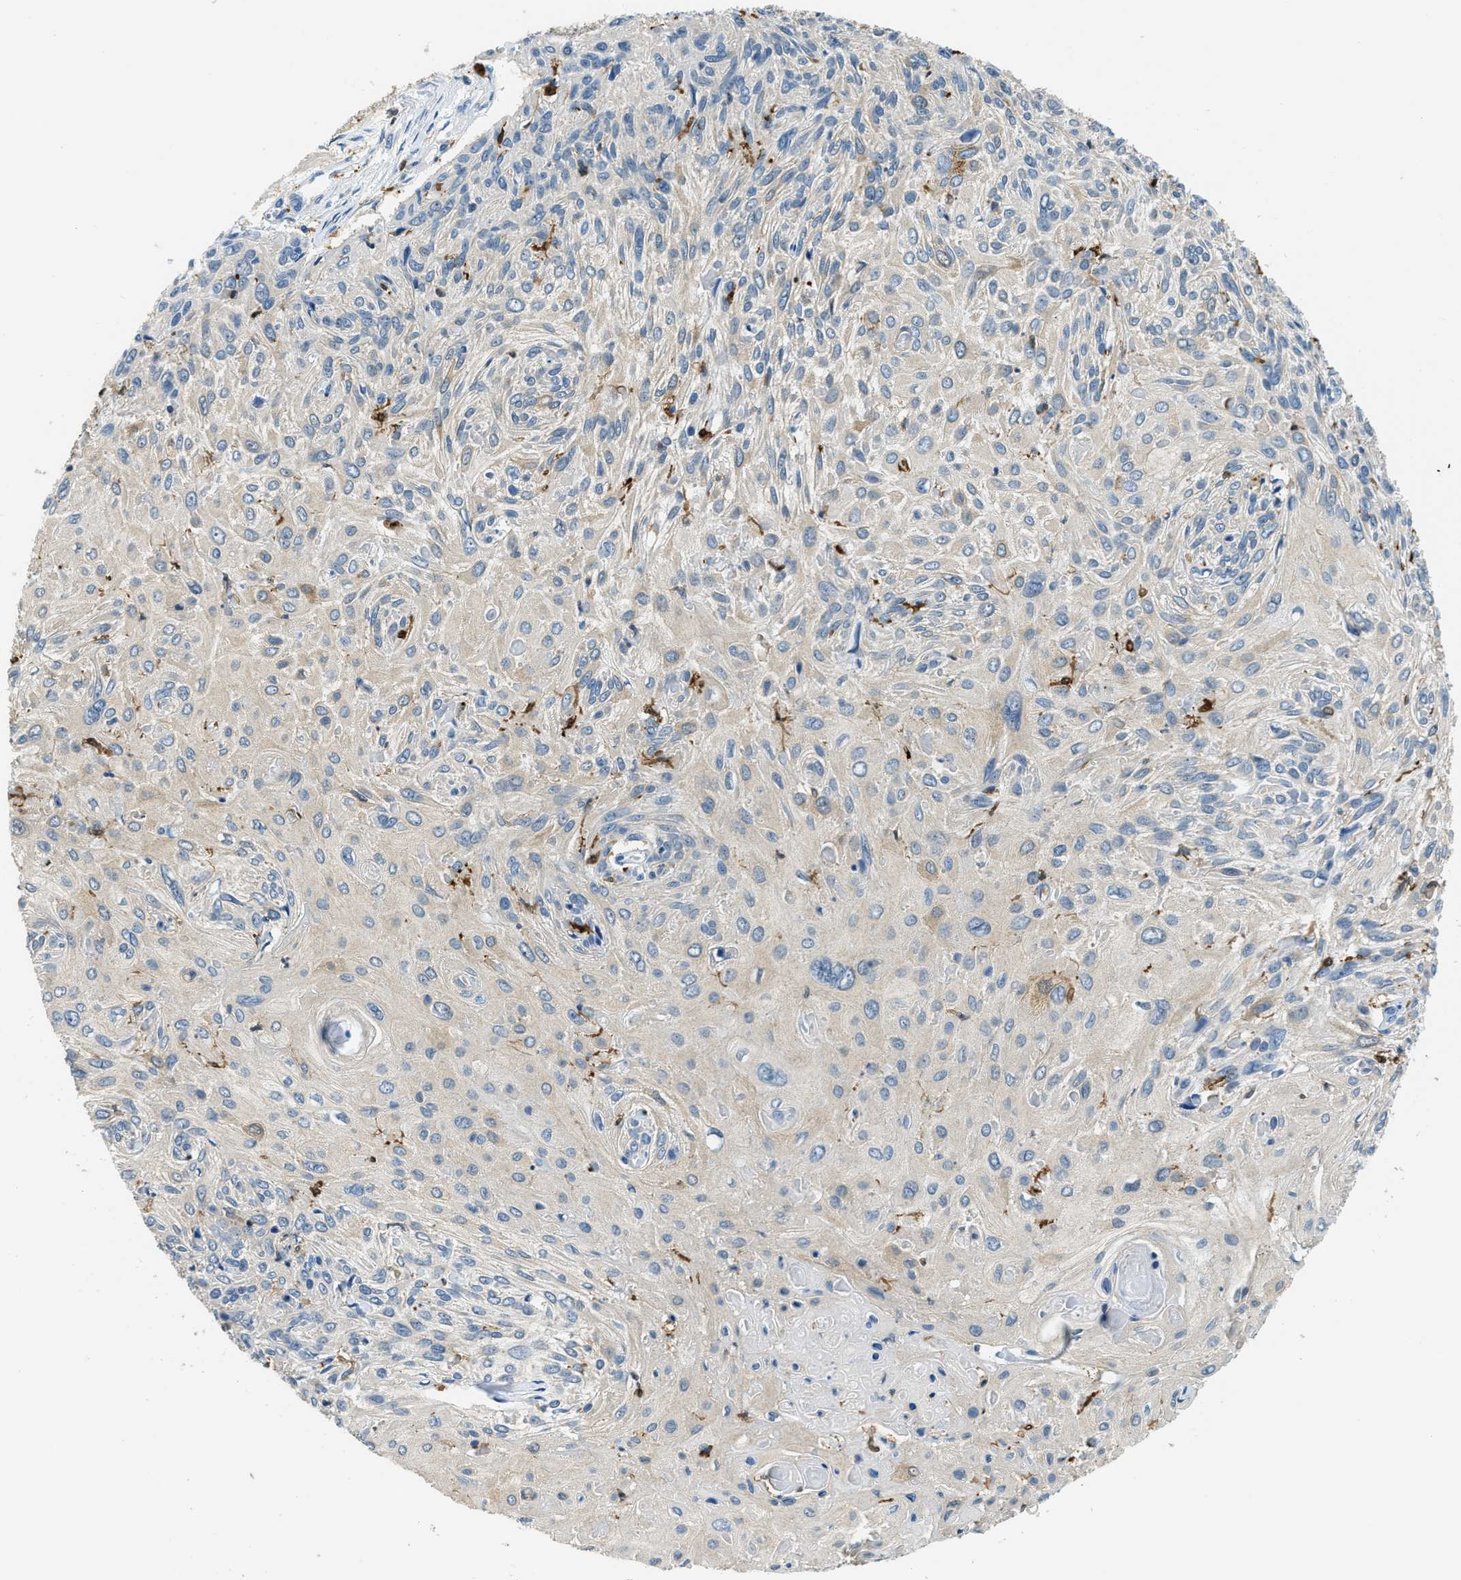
{"staining": {"intensity": "negative", "quantity": "none", "location": "none"}, "tissue": "cervical cancer", "cell_type": "Tumor cells", "image_type": "cancer", "snomed": [{"axis": "morphology", "description": "Squamous cell carcinoma, NOS"}, {"axis": "topography", "description": "Cervix"}], "caption": "Tumor cells are negative for protein expression in human cervical cancer (squamous cell carcinoma).", "gene": "CAPG", "patient": {"sex": "female", "age": 51}}